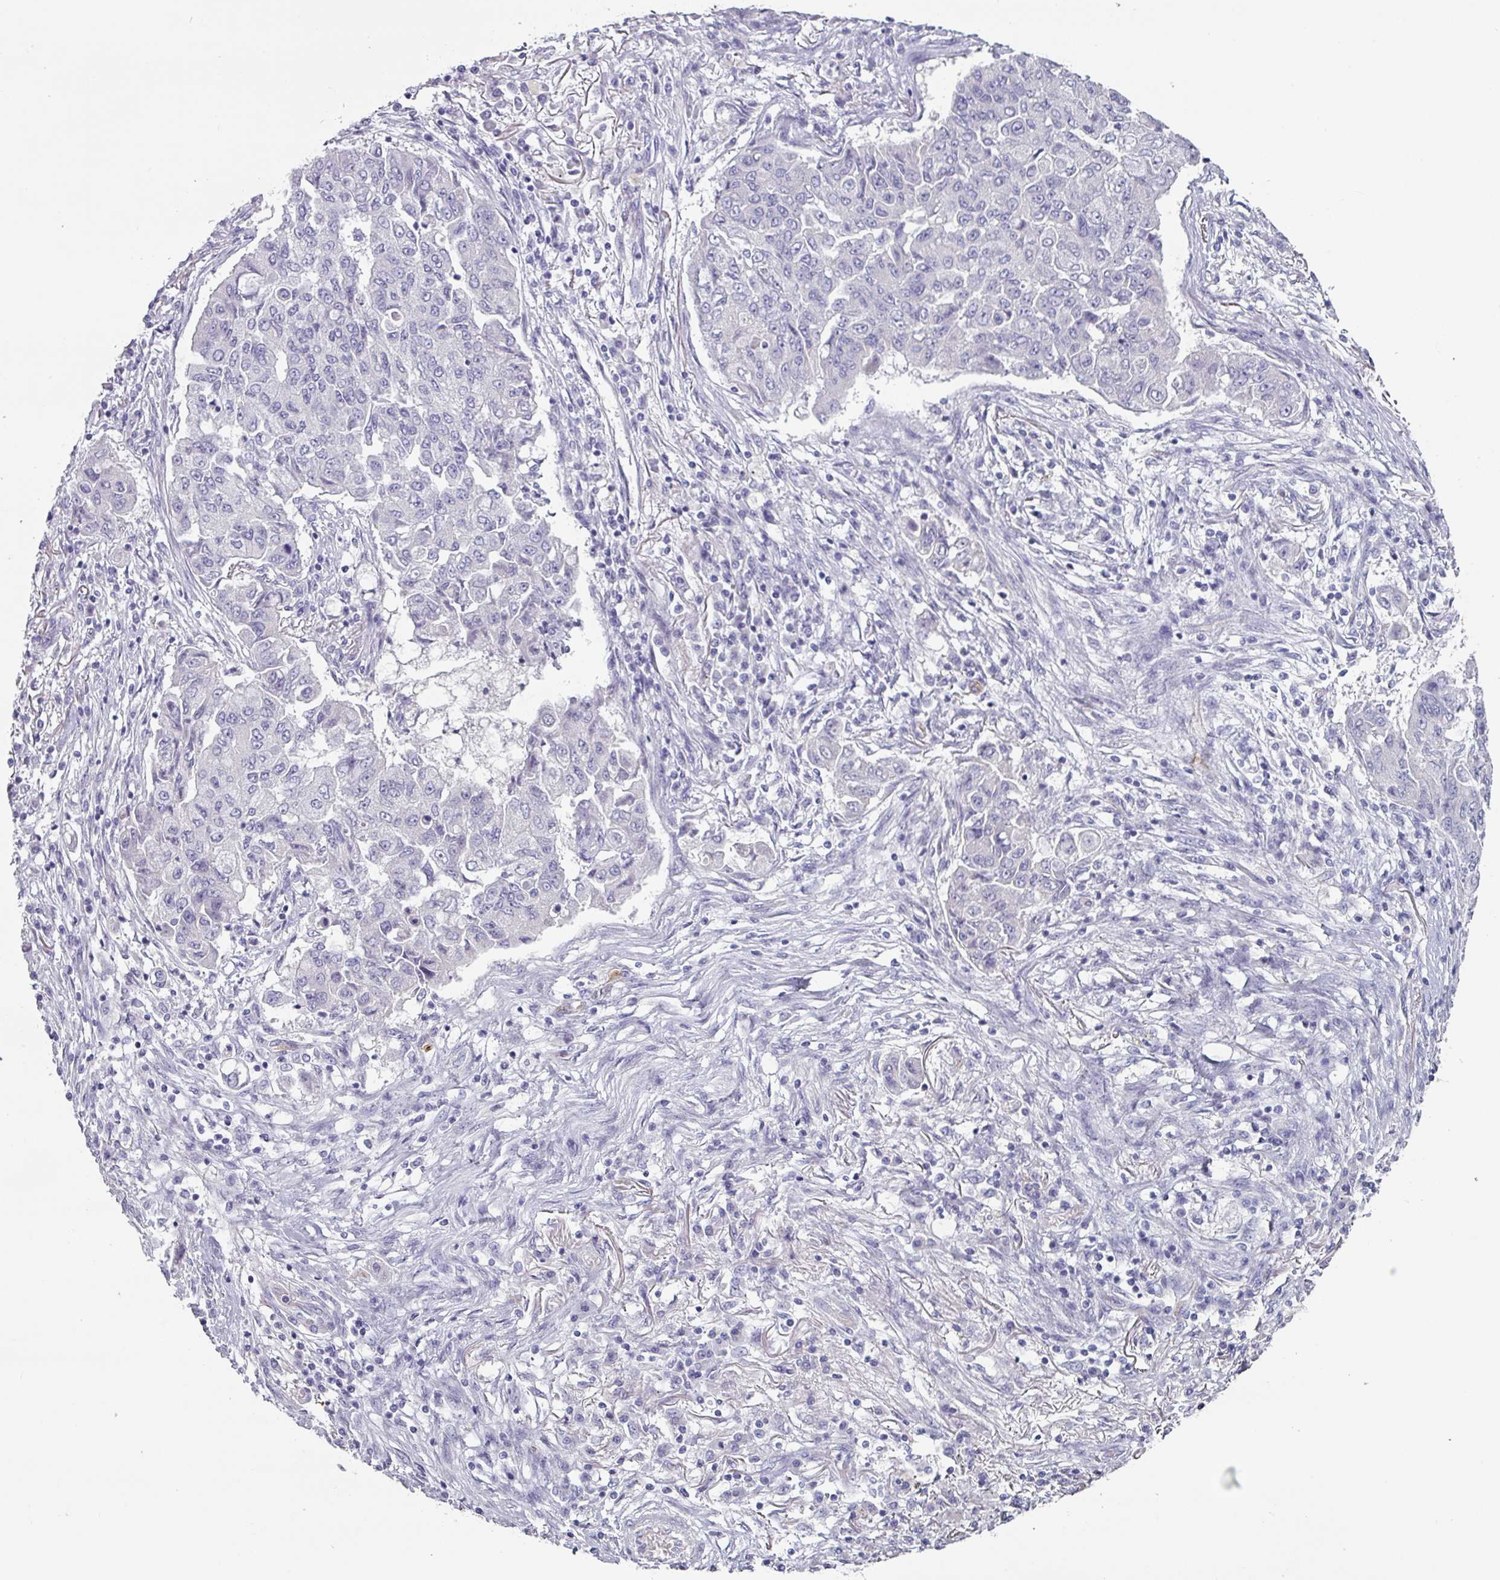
{"staining": {"intensity": "negative", "quantity": "none", "location": "none"}, "tissue": "lung cancer", "cell_type": "Tumor cells", "image_type": "cancer", "snomed": [{"axis": "morphology", "description": "Squamous cell carcinoma, NOS"}, {"axis": "topography", "description": "Lung"}], "caption": "The image displays no staining of tumor cells in squamous cell carcinoma (lung).", "gene": "SLC17A7", "patient": {"sex": "male", "age": 74}}